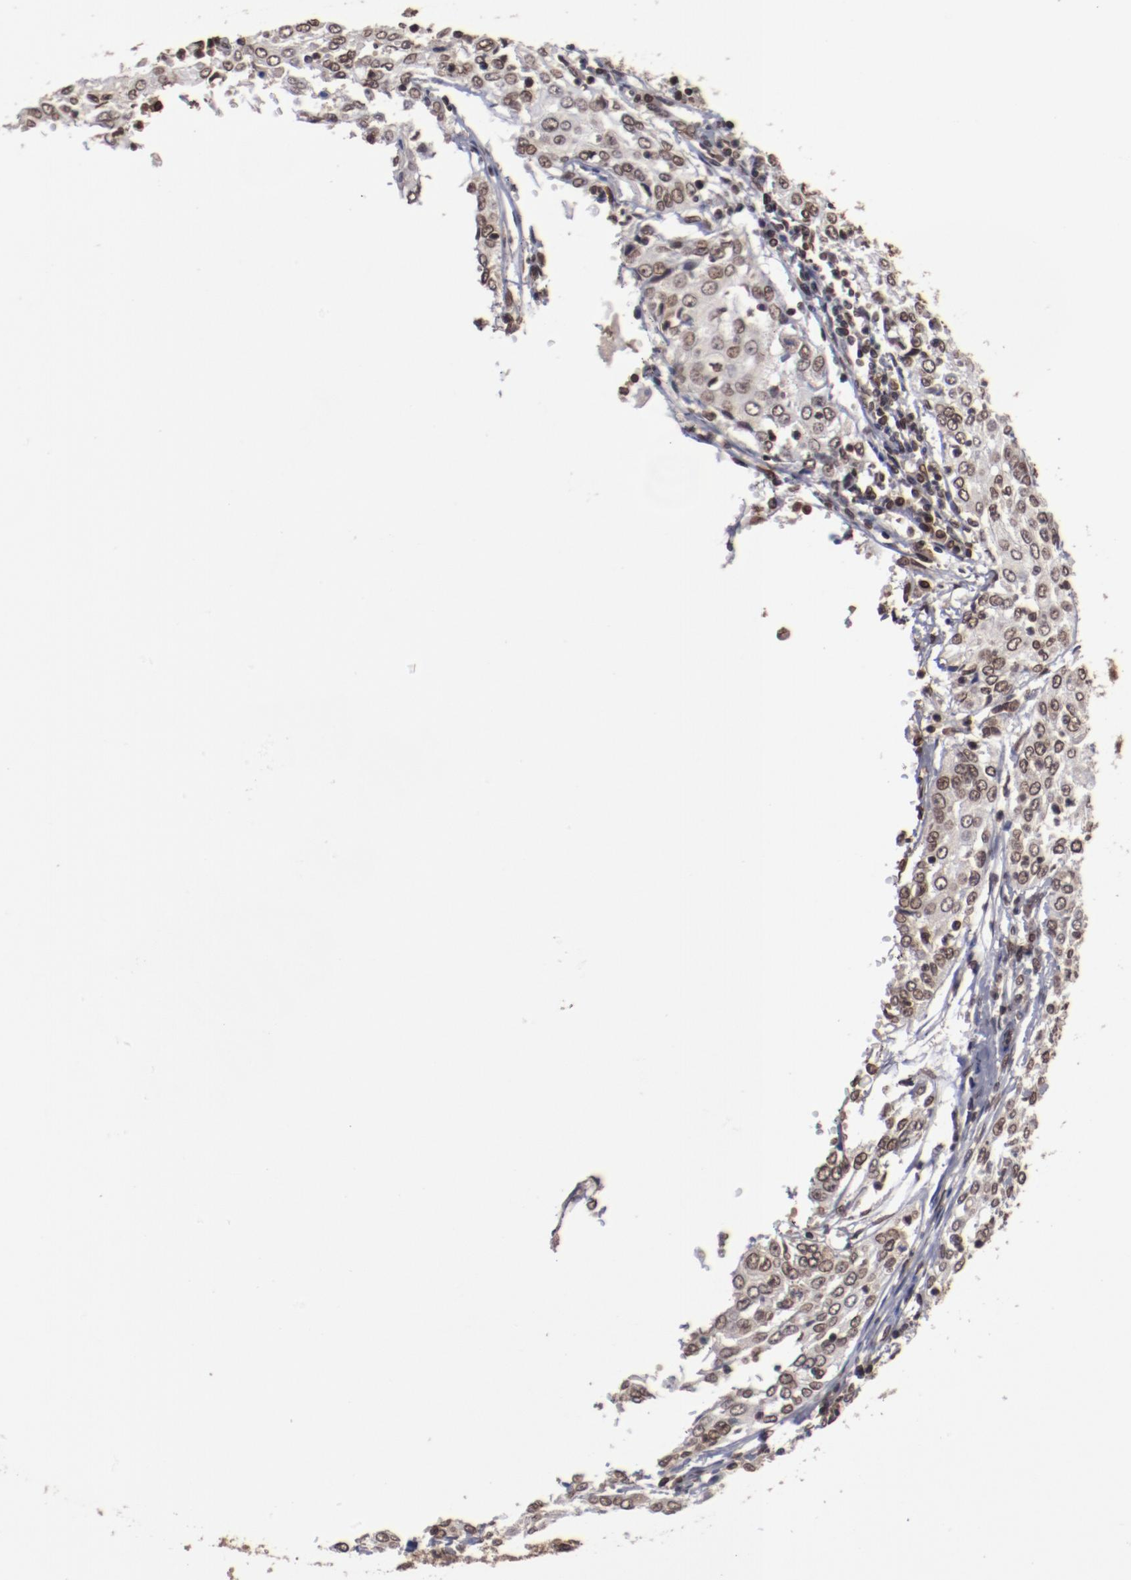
{"staining": {"intensity": "weak", "quantity": ">75%", "location": "nuclear"}, "tissue": "cervical cancer", "cell_type": "Tumor cells", "image_type": "cancer", "snomed": [{"axis": "morphology", "description": "Squamous cell carcinoma, NOS"}, {"axis": "topography", "description": "Cervix"}], "caption": "High-power microscopy captured an immunohistochemistry (IHC) photomicrograph of cervical squamous cell carcinoma, revealing weak nuclear staining in approximately >75% of tumor cells.", "gene": "AKT1", "patient": {"sex": "female", "age": 39}}